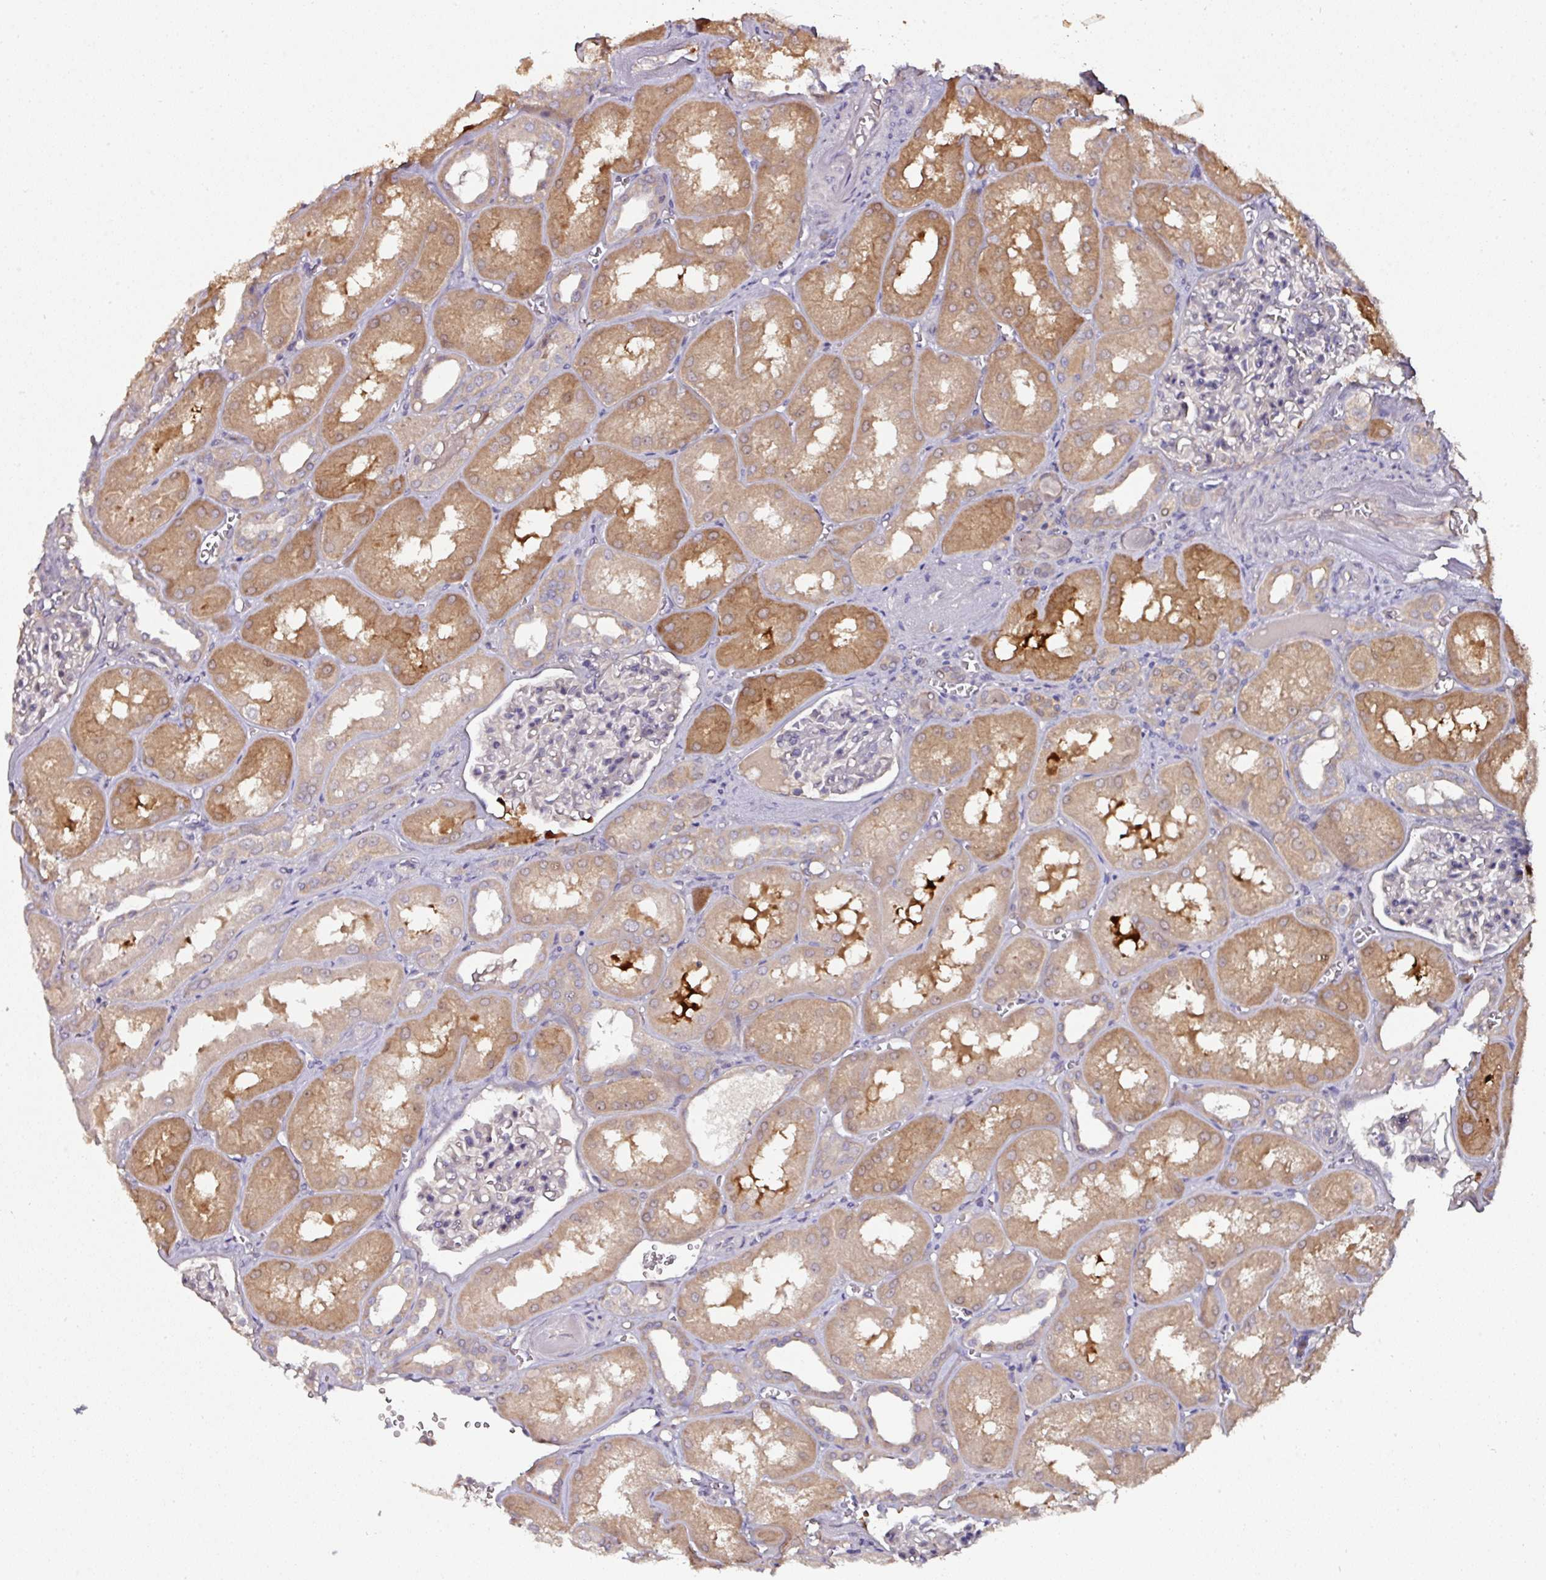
{"staining": {"intensity": "negative", "quantity": "none", "location": "none"}, "tissue": "kidney", "cell_type": "Cells in glomeruli", "image_type": "normal", "snomed": [{"axis": "morphology", "description": "Normal tissue, NOS"}, {"axis": "topography", "description": "Kidney"}], "caption": "This is an IHC image of benign kidney. There is no positivity in cells in glomeruli.", "gene": "CTDSP2", "patient": {"sex": "male", "age": 61}}